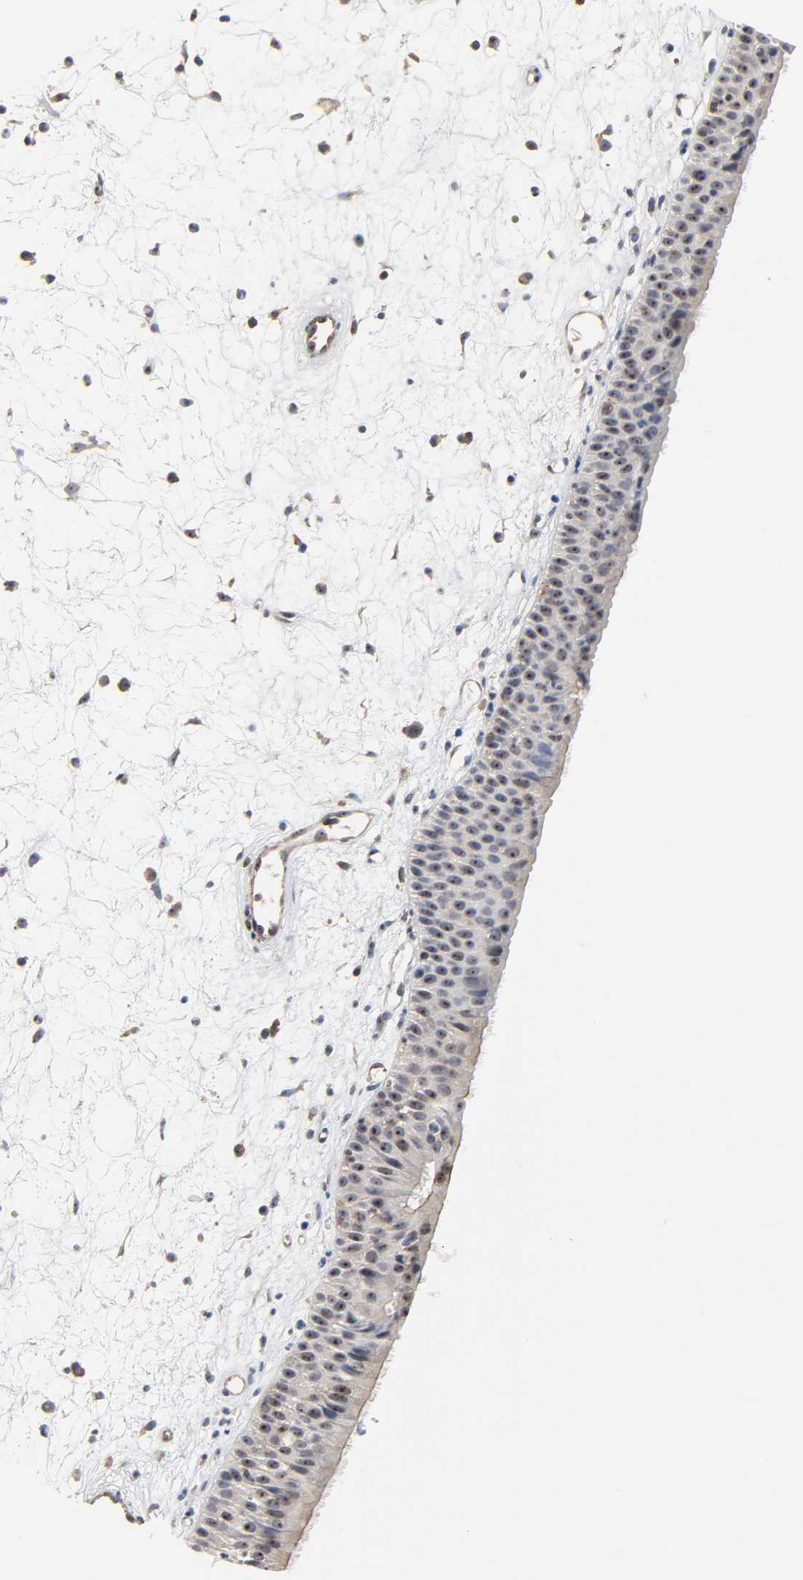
{"staining": {"intensity": "moderate", "quantity": ">75%", "location": "cytoplasmic/membranous,nuclear"}, "tissue": "nasopharynx", "cell_type": "Respiratory epithelial cells", "image_type": "normal", "snomed": [{"axis": "morphology", "description": "Normal tissue, NOS"}, {"axis": "topography", "description": "Nasopharynx"}], "caption": "Brown immunohistochemical staining in normal human nasopharynx reveals moderate cytoplasmic/membranous,nuclear positivity in about >75% of respiratory epithelial cells. The staining was performed using DAB to visualize the protein expression in brown, while the nuclei were stained in blue with hematoxylin (Magnification: 20x).", "gene": "DDX10", "patient": {"sex": "female", "age": 54}}